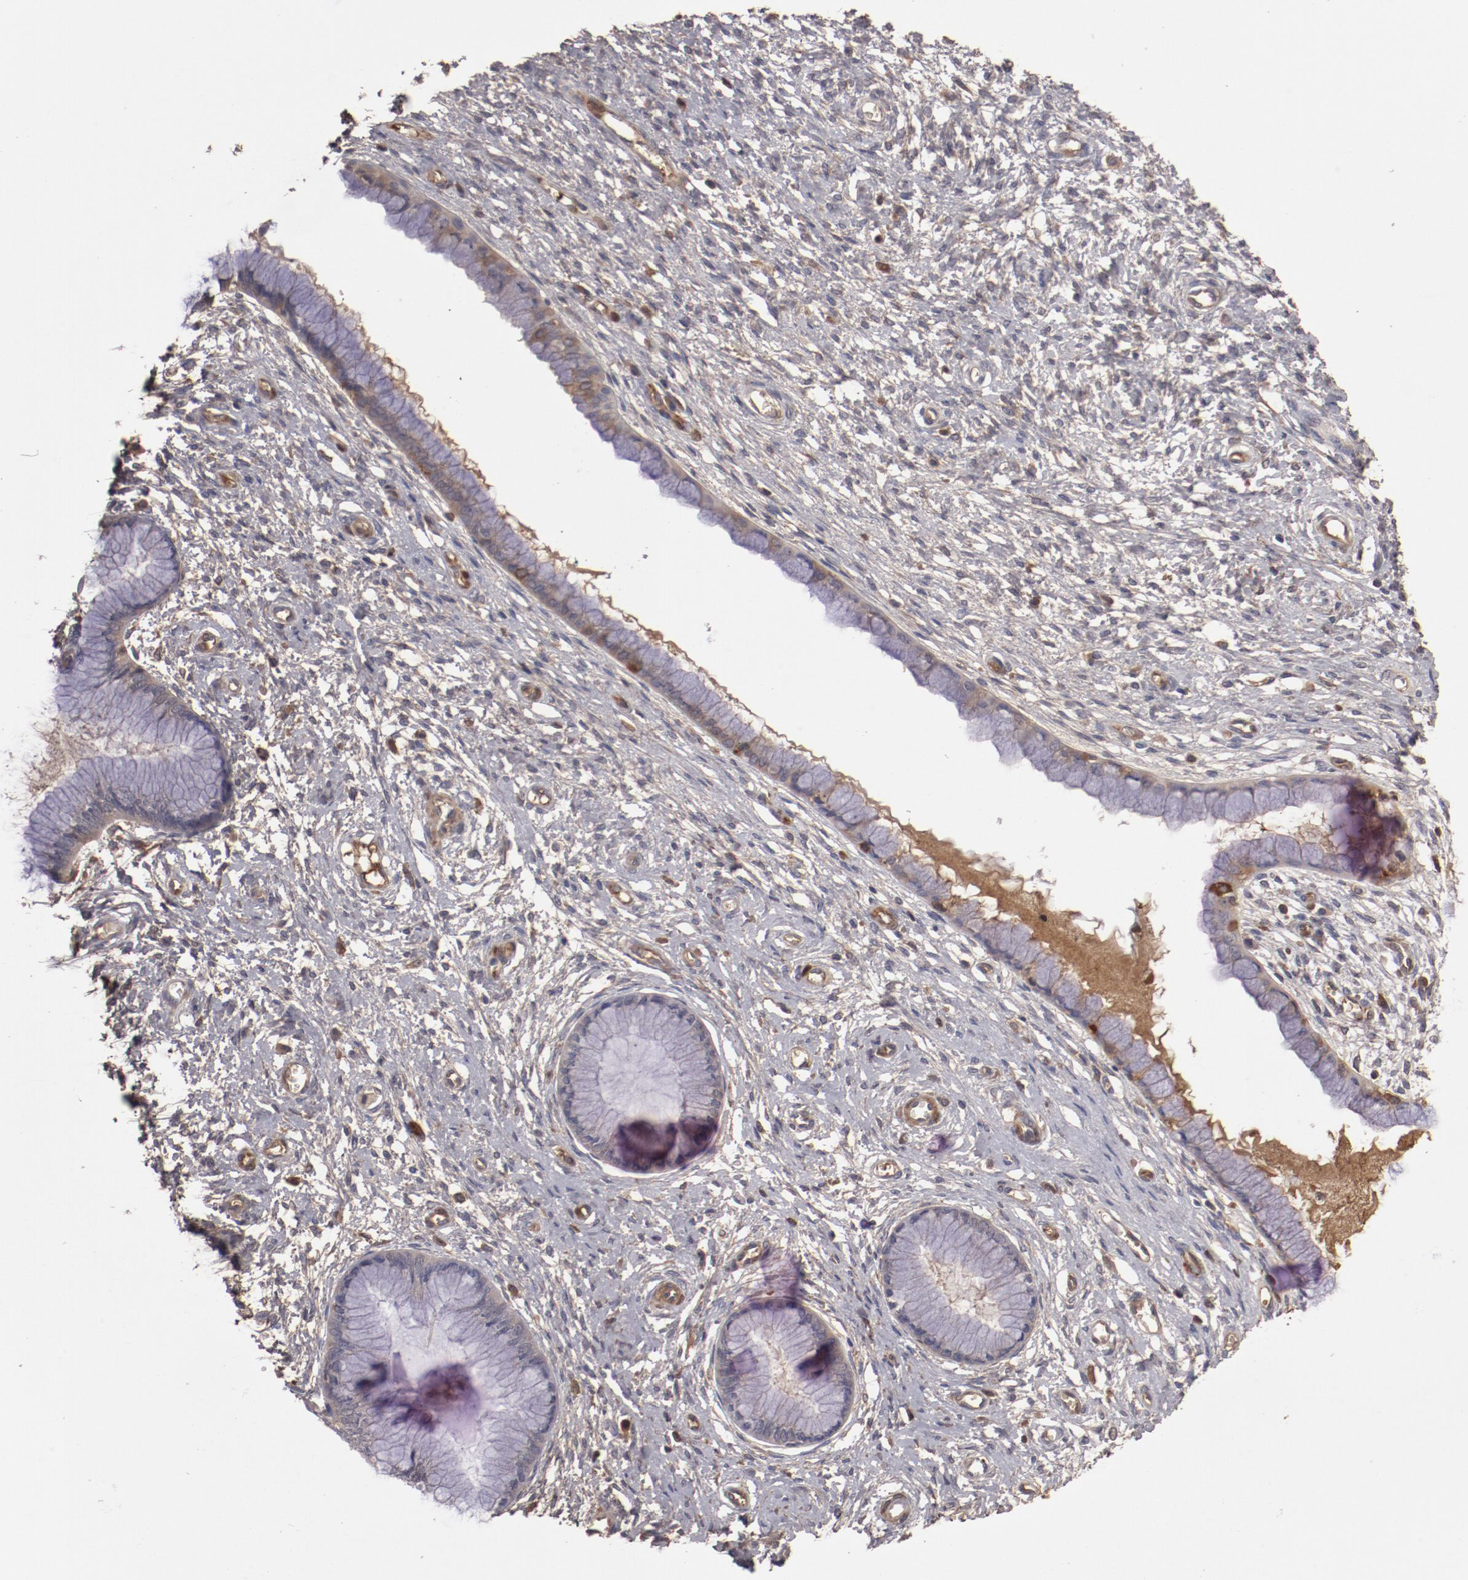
{"staining": {"intensity": "weak", "quantity": "25%-75%", "location": "cytoplasmic/membranous"}, "tissue": "cervix", "cell_type": "Glandular cells", "image_type": "normal", "snomed": [{"axis": "morphology", "description": "Normal tissue, NOS"}, {"axis": "topography", "description": "Cervix"}], "caption": "An image of human cervix stained for a protein shows weak cytoplasmic/membranous brown staining in glandular cells. (Brightfield microscopy of DAB IHC at high magnification).", "gene": "CP", "patient": {"sex": "female", "age": 55}}